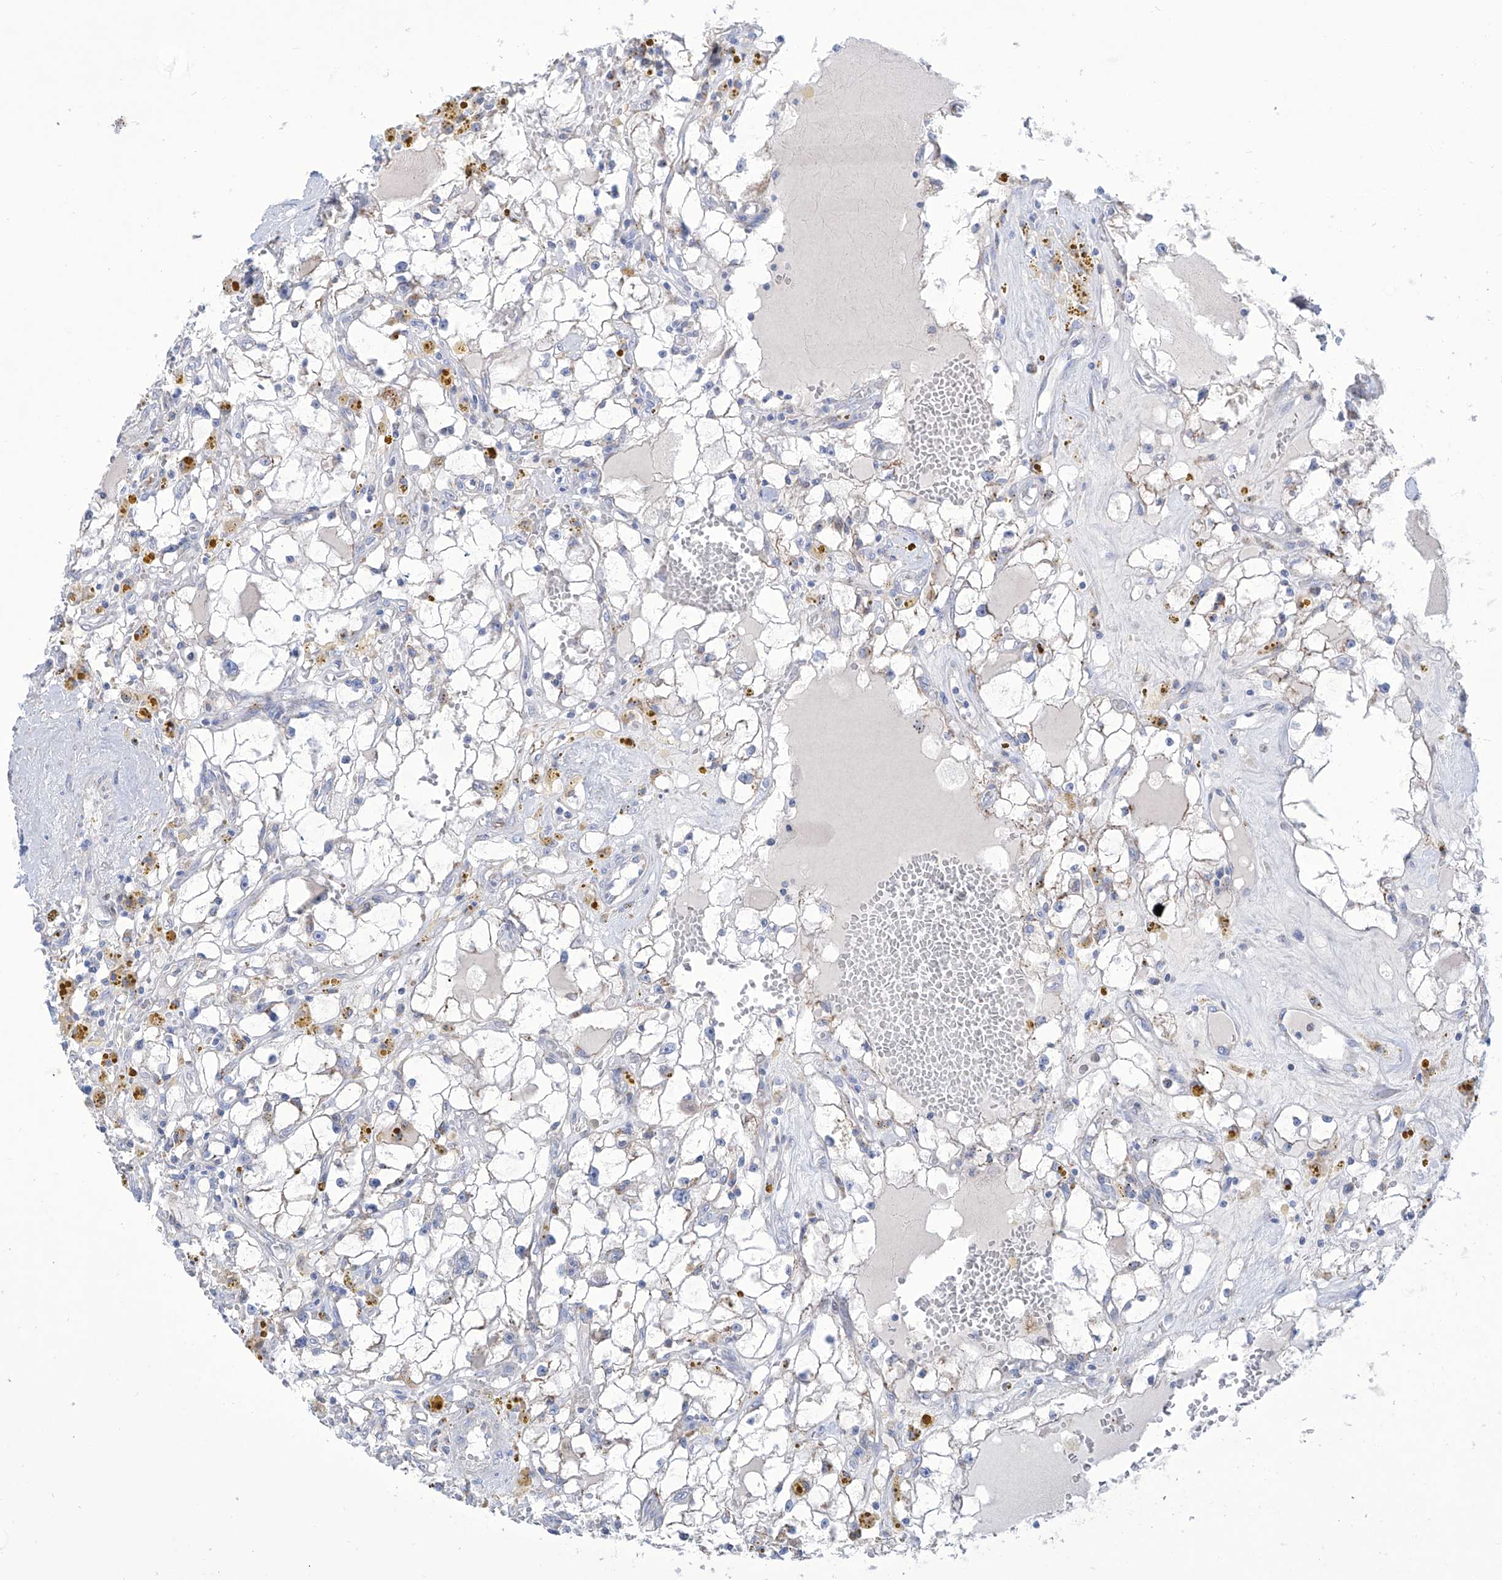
{"staining": {"intensity": "strong", "quantity": "25%-75%", "location": "cytoplasmic/membranous"}, "tissue": "renal cancer", "cell_type": "Tumor cells", "image_type": "cancer", "snomed": [{"axis": "morphology", "description": "Adenocarcinoma, NOS"}, {"axis": "topography", "description": "Kidney"}], "caption": "DAB (3,3'-diaminobenzidine) immunohistochemical staining of human adenocarcinoma (renal) shows strong cytoplasmic/membranous protein expression in about 25%-75% of tumor cells.", "gene": "ALDH6A1", "patient": {"sex": "male", "age": 56}}